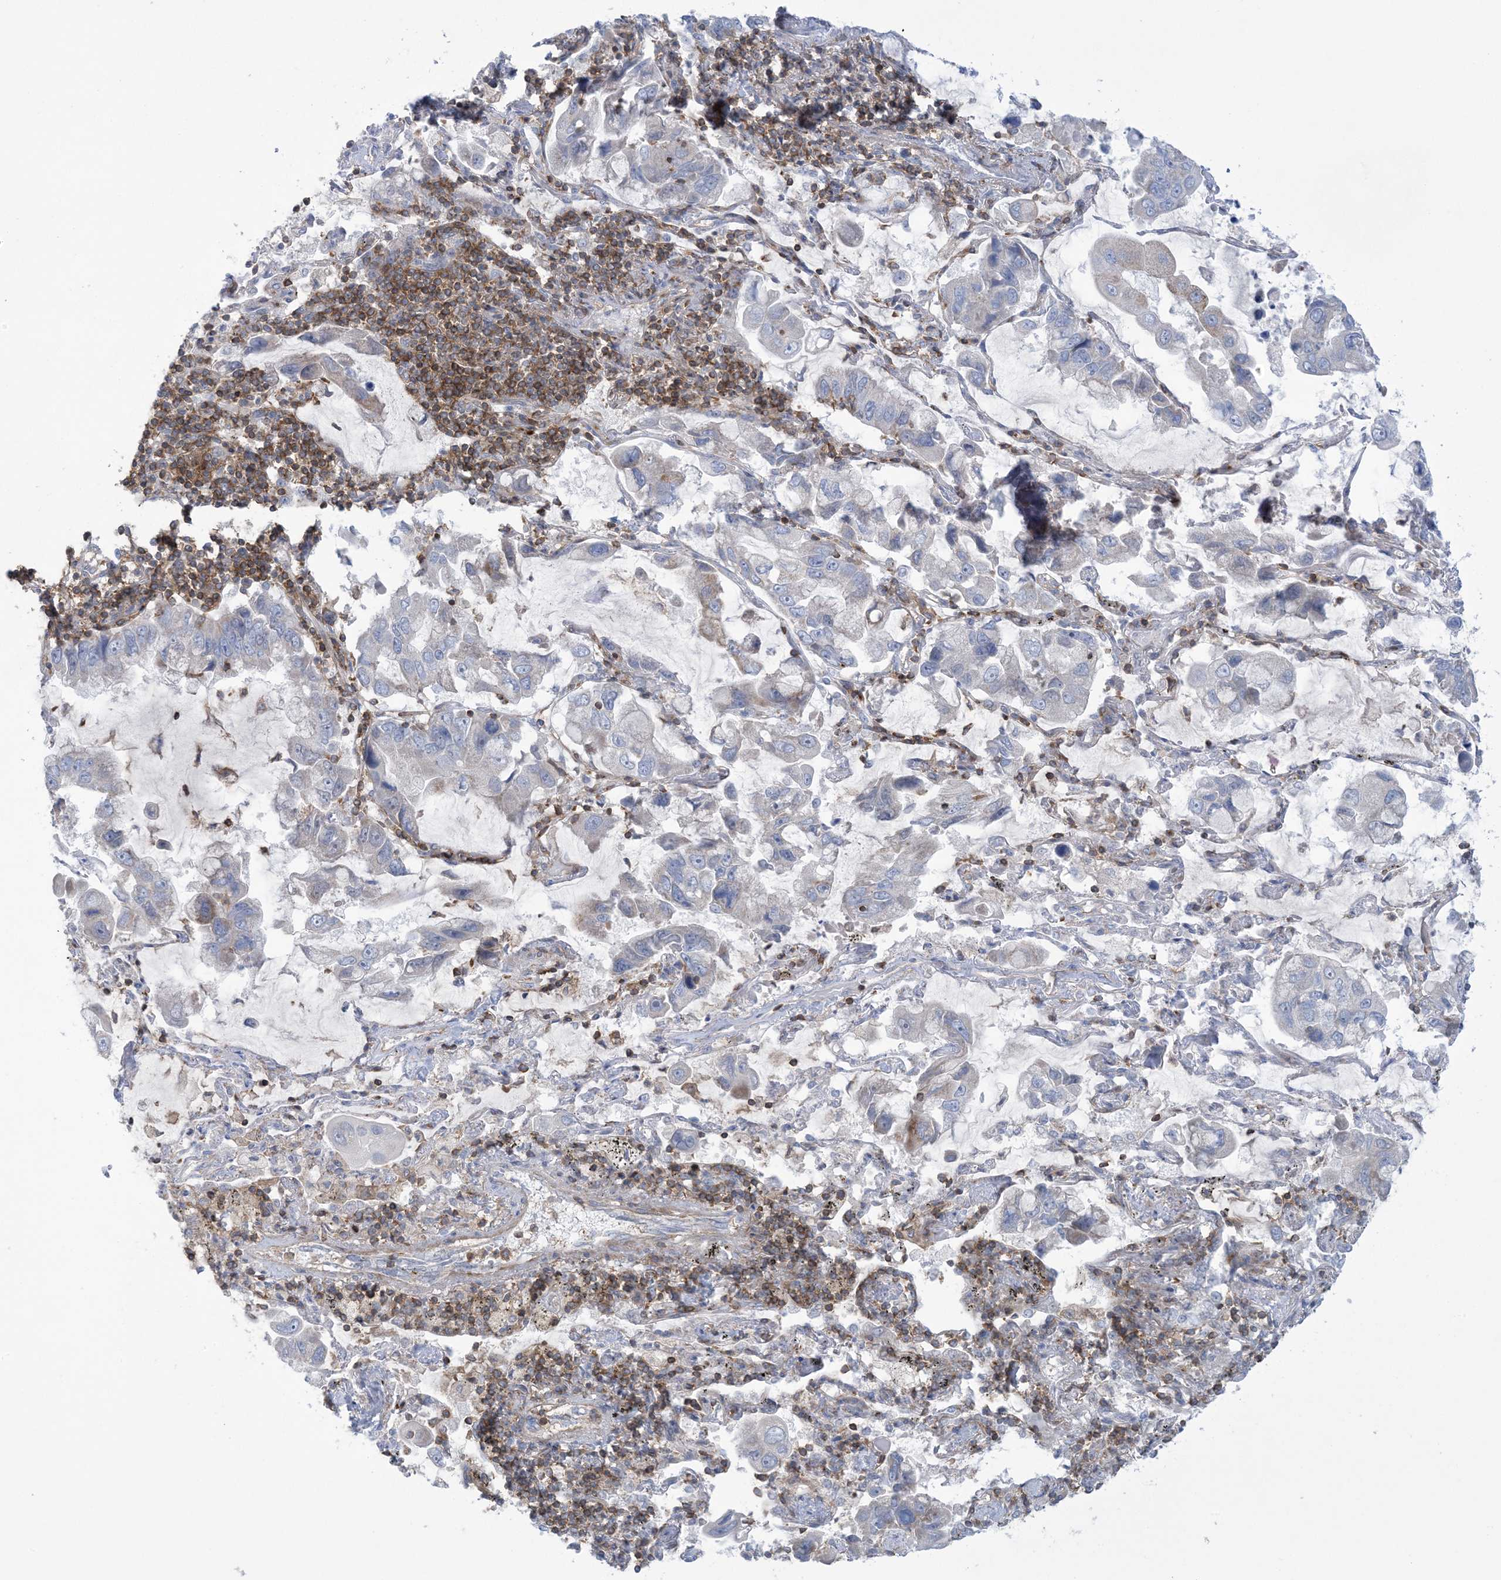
{"staining": {"intensity": "negative", "quantity": "none", "location": "none"}, "tissue": "lung cancer", "cell_type": "Tumor cells", "image_type": "cancer", "snomed": [{"axis": "morphology", "description": "Adenocarcinoma, NOS"}, {"axis": "topography", "description": "Lung"}], "caption": "Photomicrograph shows no protein positivity in tumor cells of lung cancer tissue.", "gene": "ARHGAP30", "patient": {"sex": "male", "age": 64}}